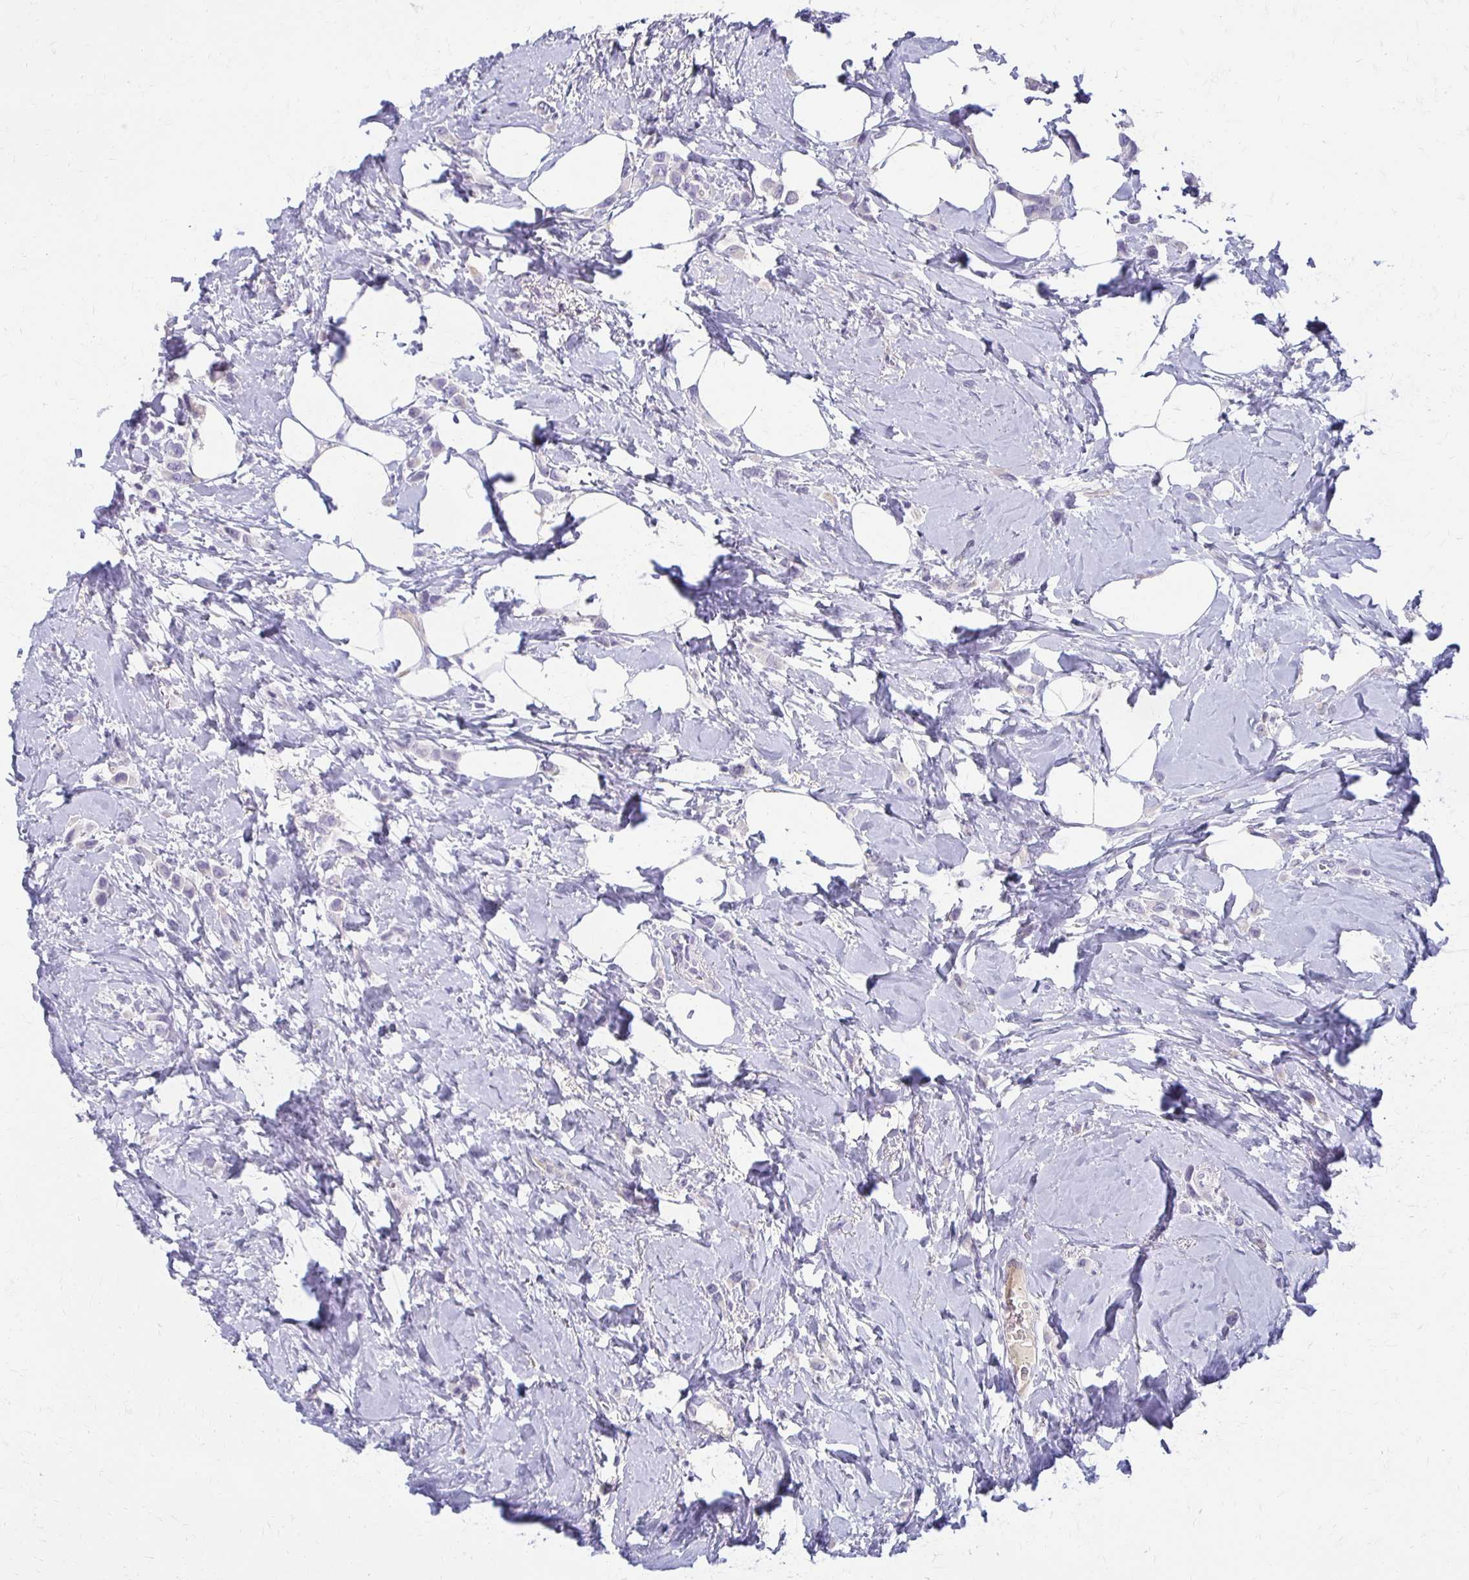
{"staining": {"intensity": "negative", "quantity": "none", "location": "none"}, "tissue": "breast cancer", "cell_type": "Tumor cells", "image_type": "cancer", "snomed": [{"axis": "morphology", "description": "Lobular carcinoma"}, {"axis": "topography", "description": "Breast"}], "caption": "The immunohistochemistry (IHC) histopathology image has no significant staining in tumor cells of breast cancer (lobular carcinoma) tissue.", "gene": "BBS12", "patient": {"sex": "female", "age": 66}}